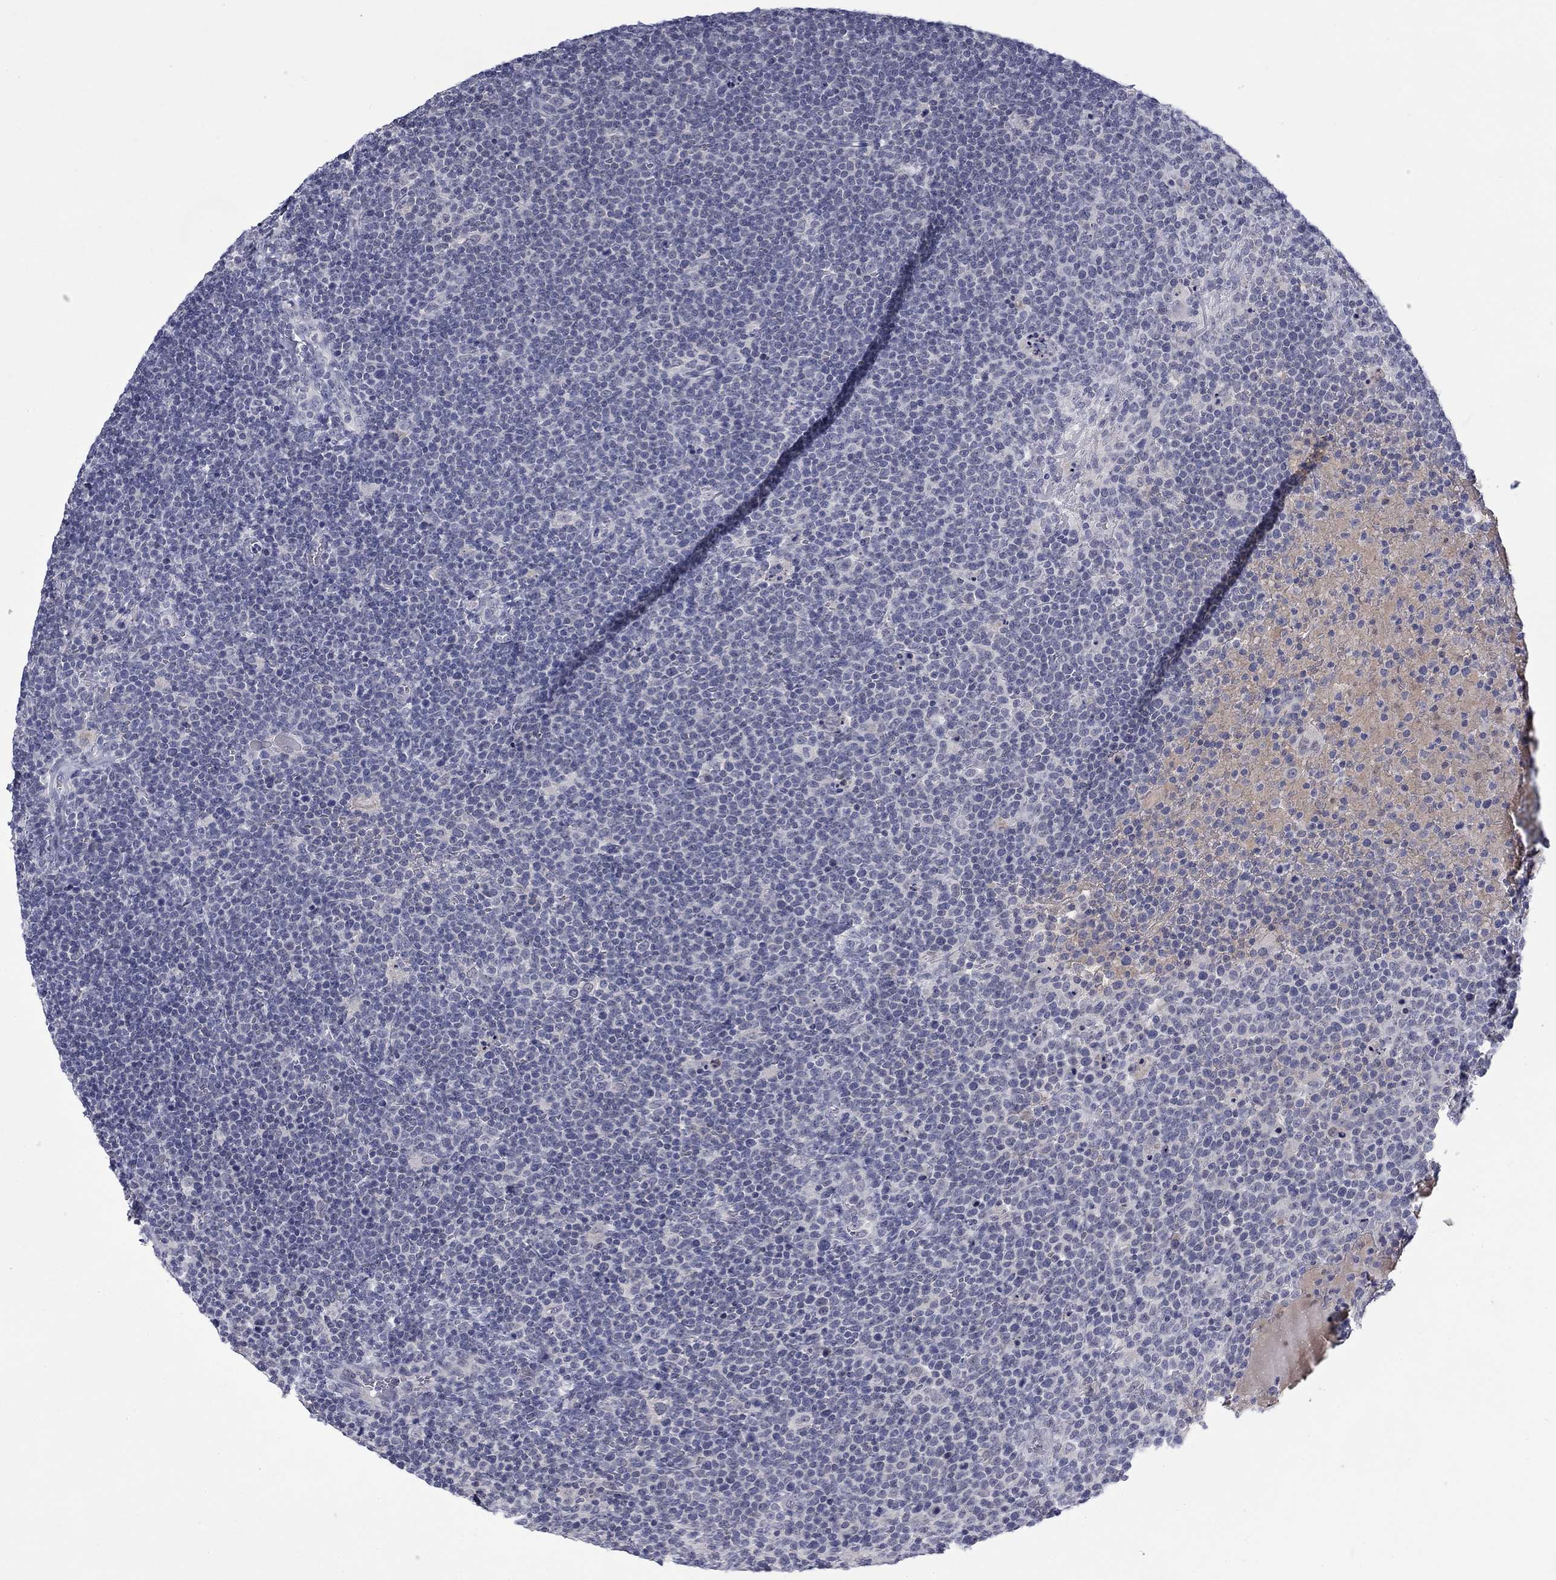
{"staining": {"intensity": "negative", "quantity": "none", "location": "none"}, "tissue": "lymphoma", "cell_type": "Tumor cells", "image_type": "cancer", "snomed": [{"axis": "morphology", "description": "Malignant lymphoma, non-Hodgkin's type, High grade"}, {"axis": "topography", "description": "Lymph node"}], "caption": "Photomicrograph shows no protein staining in tumor cells of high-grade malignant lymphoma, non-Hodgkin's type tissue.", "gene": "NSMF", "patient": {"sex": "male", "age": 61}}